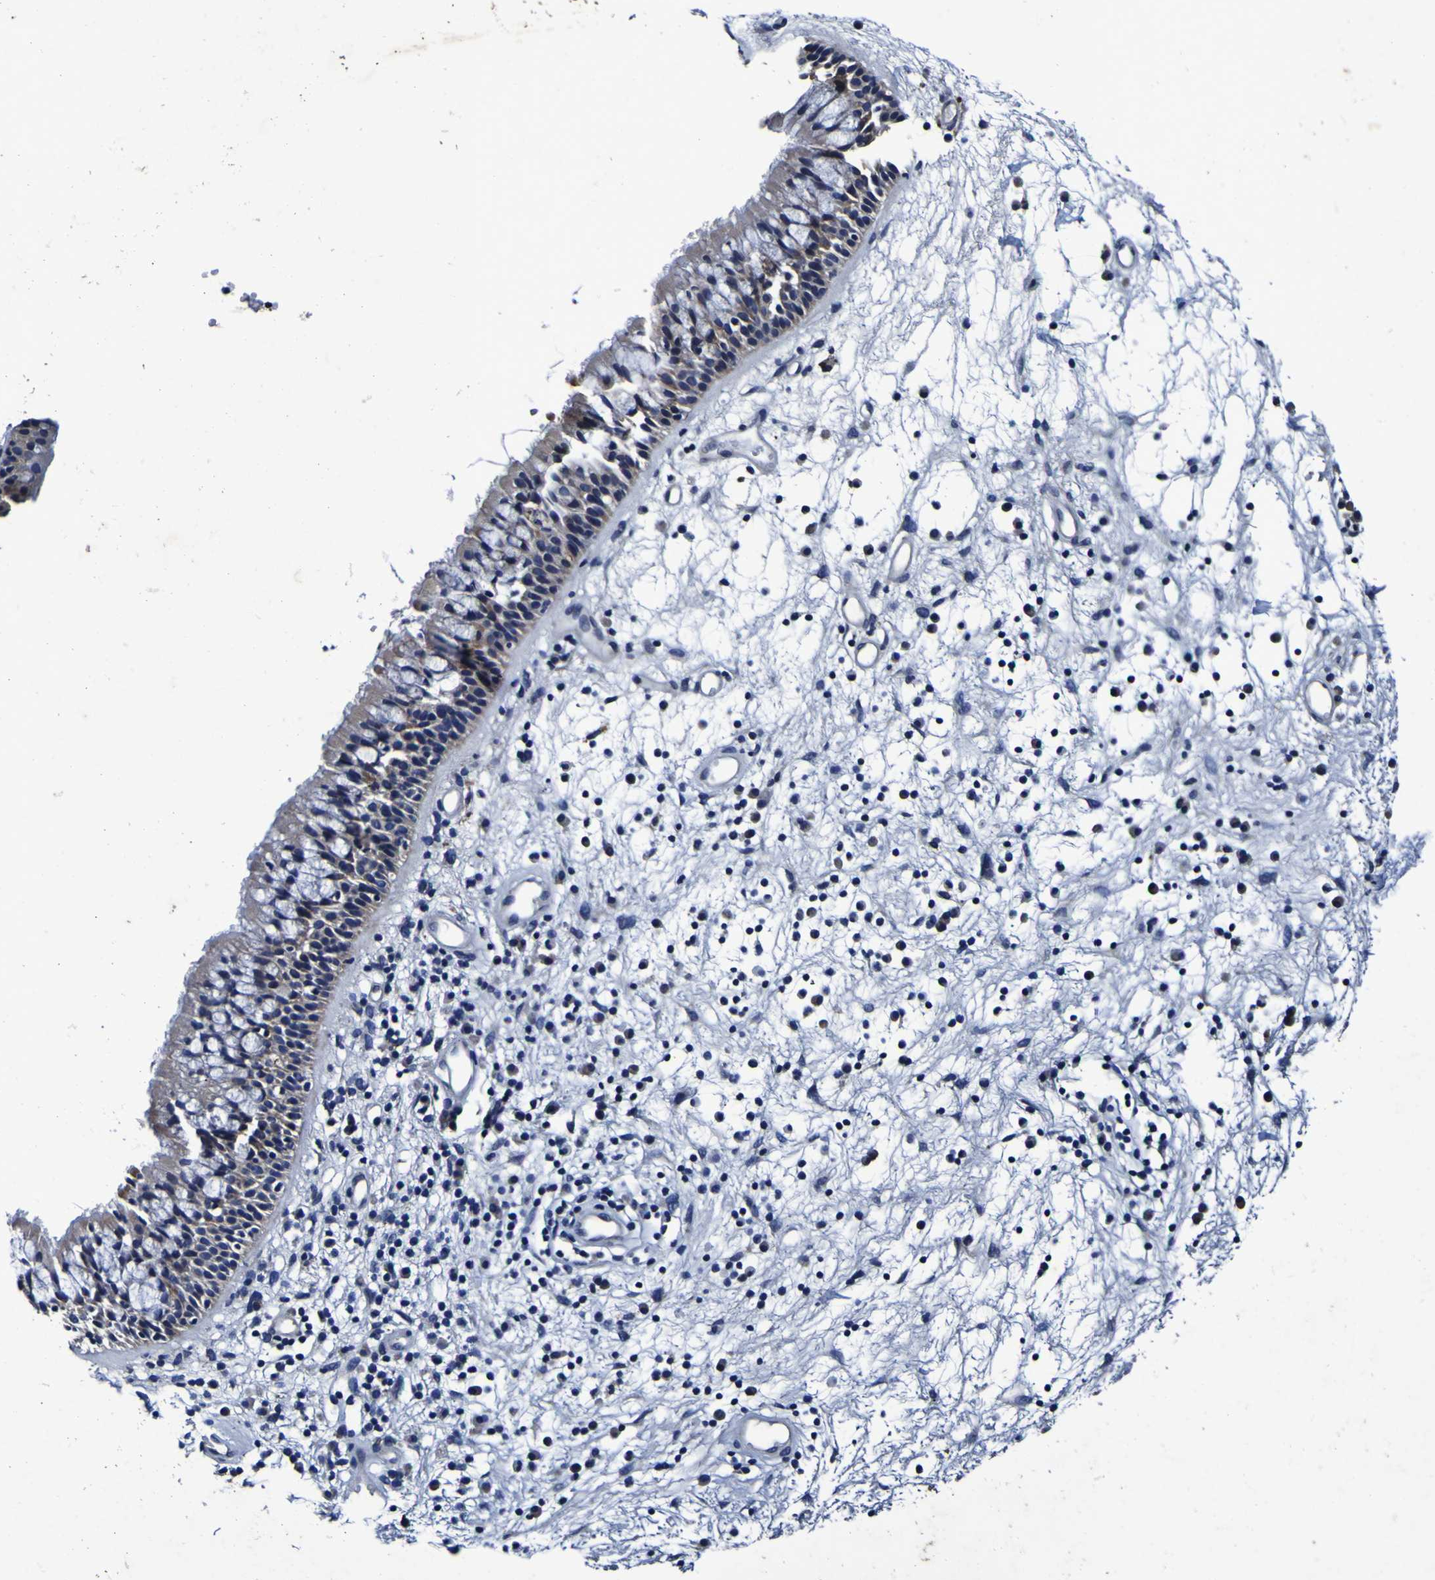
{"staining": {"intensity": "weak", "quantity": ">75%", "location": "cytoplasmic/membranous"}, "tissue": "nasopharynx", "cell_type": "Respiratory epithelial cells", "image_type": "normal", "snomed": [{"axis": "morphology", "description": "Normal tissue, NOS"}, {"axis": "morphology", "description": "Inflammation, NOS"}, {"axis": "topography", "description": "Nasopharynx"}], "caption": "Weak cytoplasmic/membranous positivity is seen in approximately >75% of respiratory epithelial cells in unremarkable nasopharynx.", "gene": "PANK4", "patient": {"sex": "male", "age": 48}}